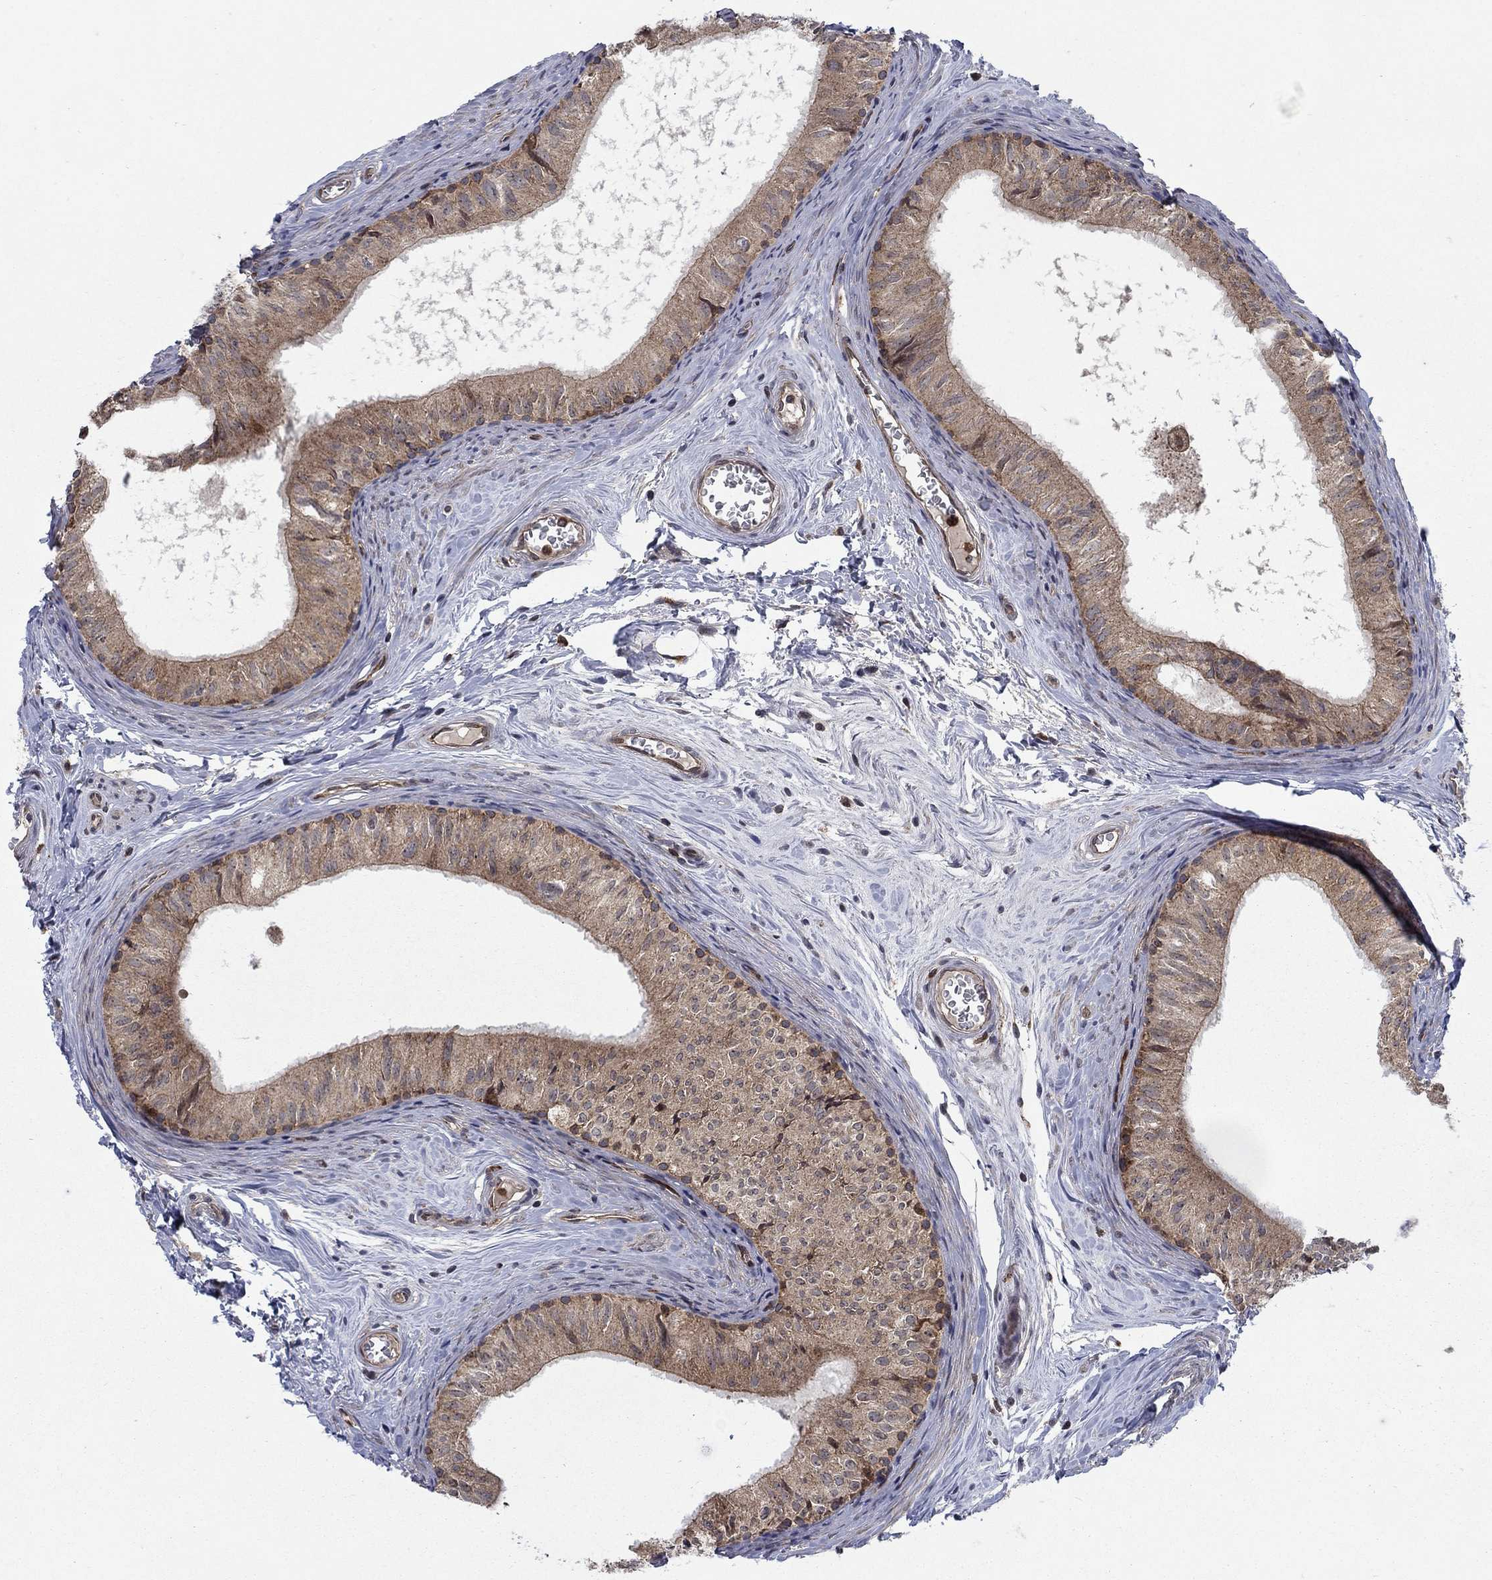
{"staining": {"intensity": "moderate", "quantity": ">75%", "location": "cytoplasmic/membranous"}, "tissue": "epididymis", "cell_type": "Glandular cells", "image_type": "normal", "snomed": [{"axis": "morphology", "description": "Normal tissue, NOS"}, {"axis": "topography", "description": "Epididymis"}], "caption": "This is a photomicrograph of immunohistochemistry (IHC) staining of normal epididymis, which shows moderate positivity in the cytoplasmic/membranous of glandular cells.", "gene": "IFI35", "patient": {"sex": "male", "age": 52}}